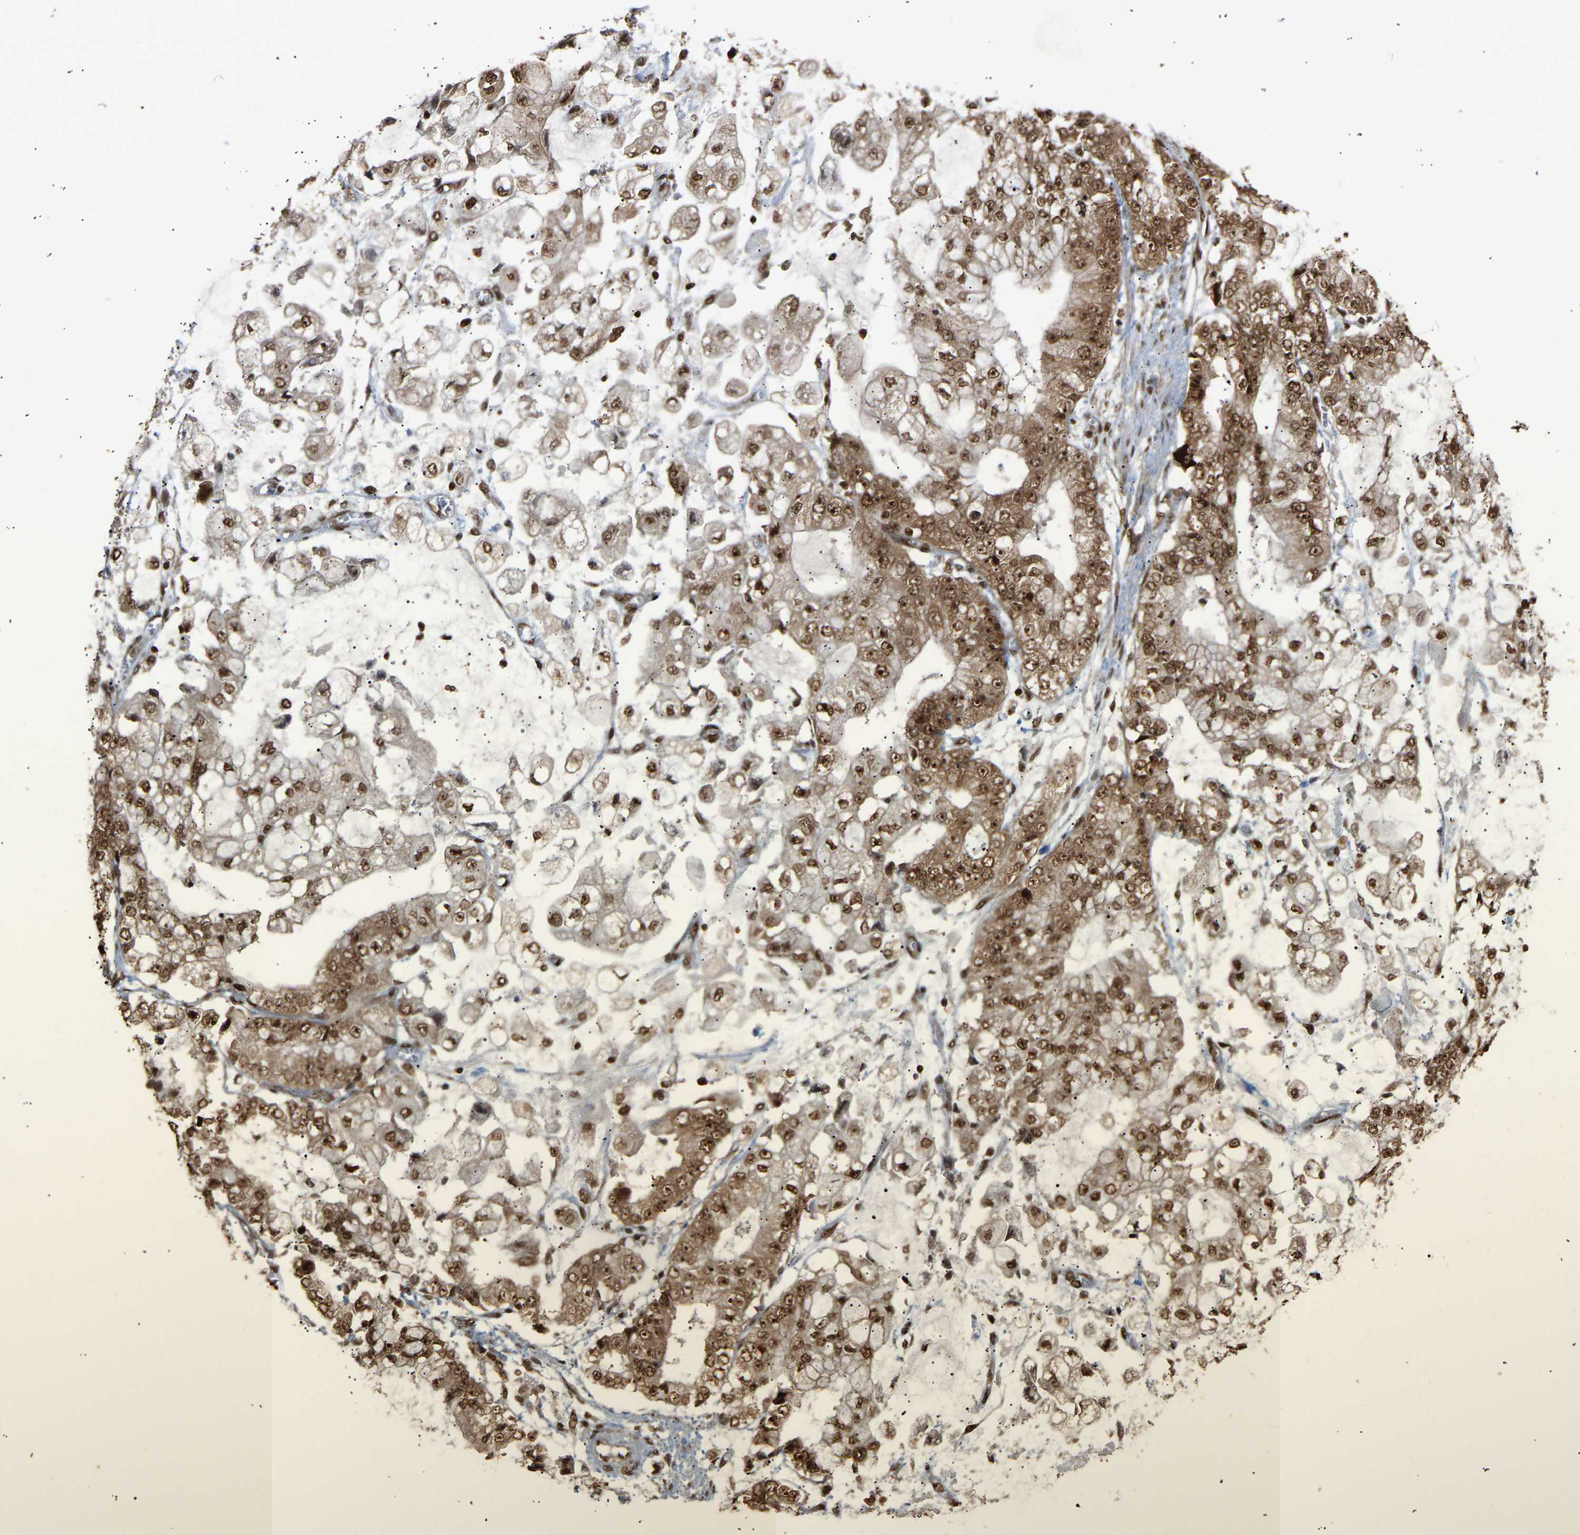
{"staining": {"intensity": "strong", "quantity": ">75%", "location": "cytoplasmic/membranous,nuclear"}, "tissue": "stomach cancer", "cell_type": "Tumor cells", "image_type": "cancer", "snomed": [{"axis": "morphology", "description": "Adenocarcinoma, NOS"}, {"axis": "topography", "description": "Stomach"}], "caption": "The histopathology image reveals a brown stain indicating the presence of a protein in the cytoplasmic/membranous and nuclear of tumor cells in stomach cancer (adenocarcinoma).", "gene": "ALYREF", "patient": {"sex": "male", "age": 76}}